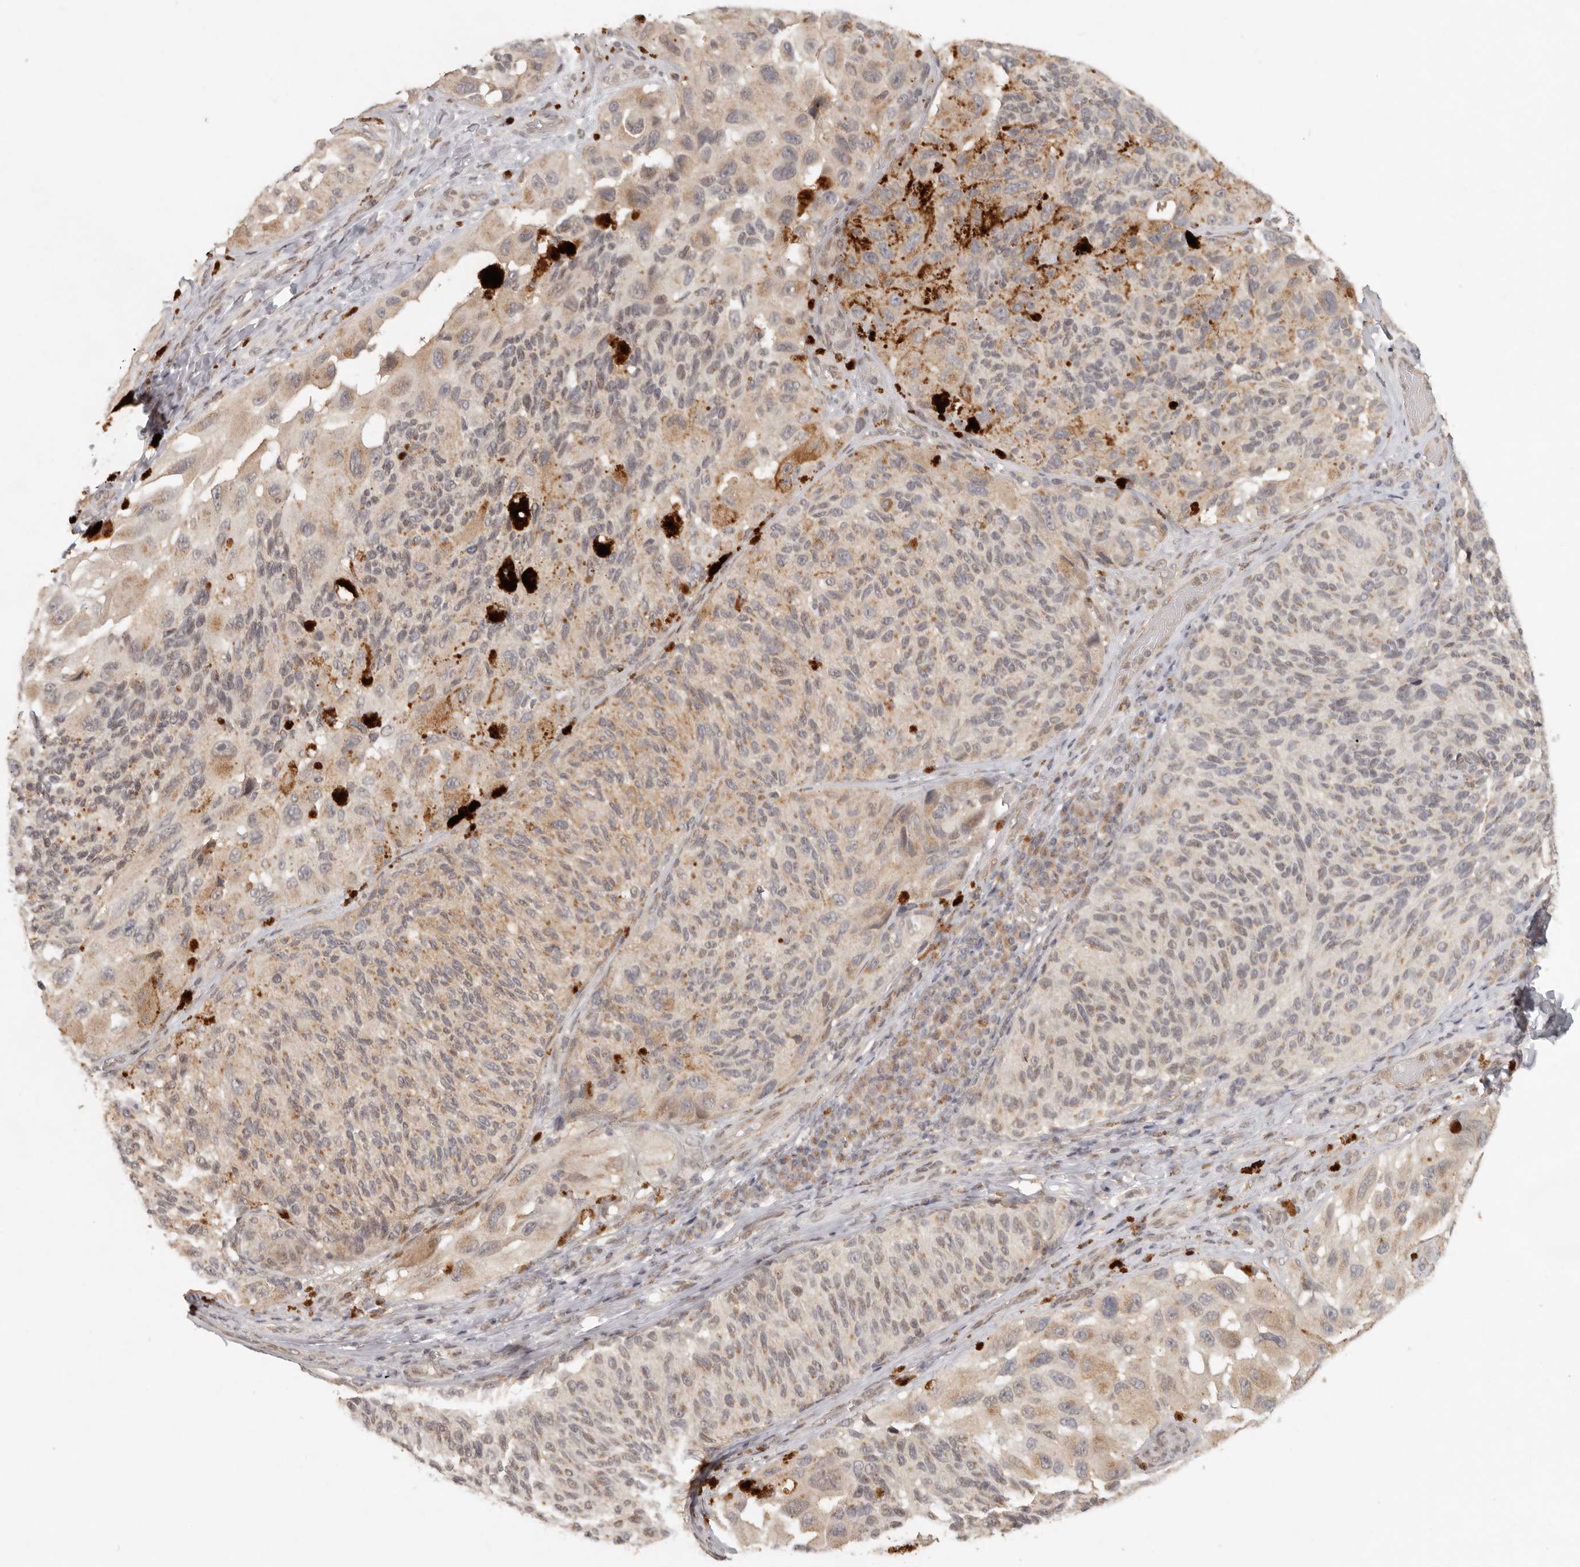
{"staining": {"intensity": "weak", "quantity": "25%-75%", "location": "cytoplasmic/membranous"}, "tissue": "melanoma", "cell_type": "Tumor cells", "image_type": "cancer", "snomed": [{"axis": "morphology", "description": "Malignant melanoma, NOS"}, {"axis": "topography", "description": "Skin"}], "caption": "DAB (3,3'-diaminobenzidine) immunohistochemical staining of human malignant melanoma reveals weak cytoplasmic/membranous protein positivity in approximately 25%-75% of tumor cells. (DAB (3,3'-diaminobenzidine) IHC with brightfield microscopy, high magnification).", "gene": "LRRC75A", "patient": {"sex": "female", "age": 73}}